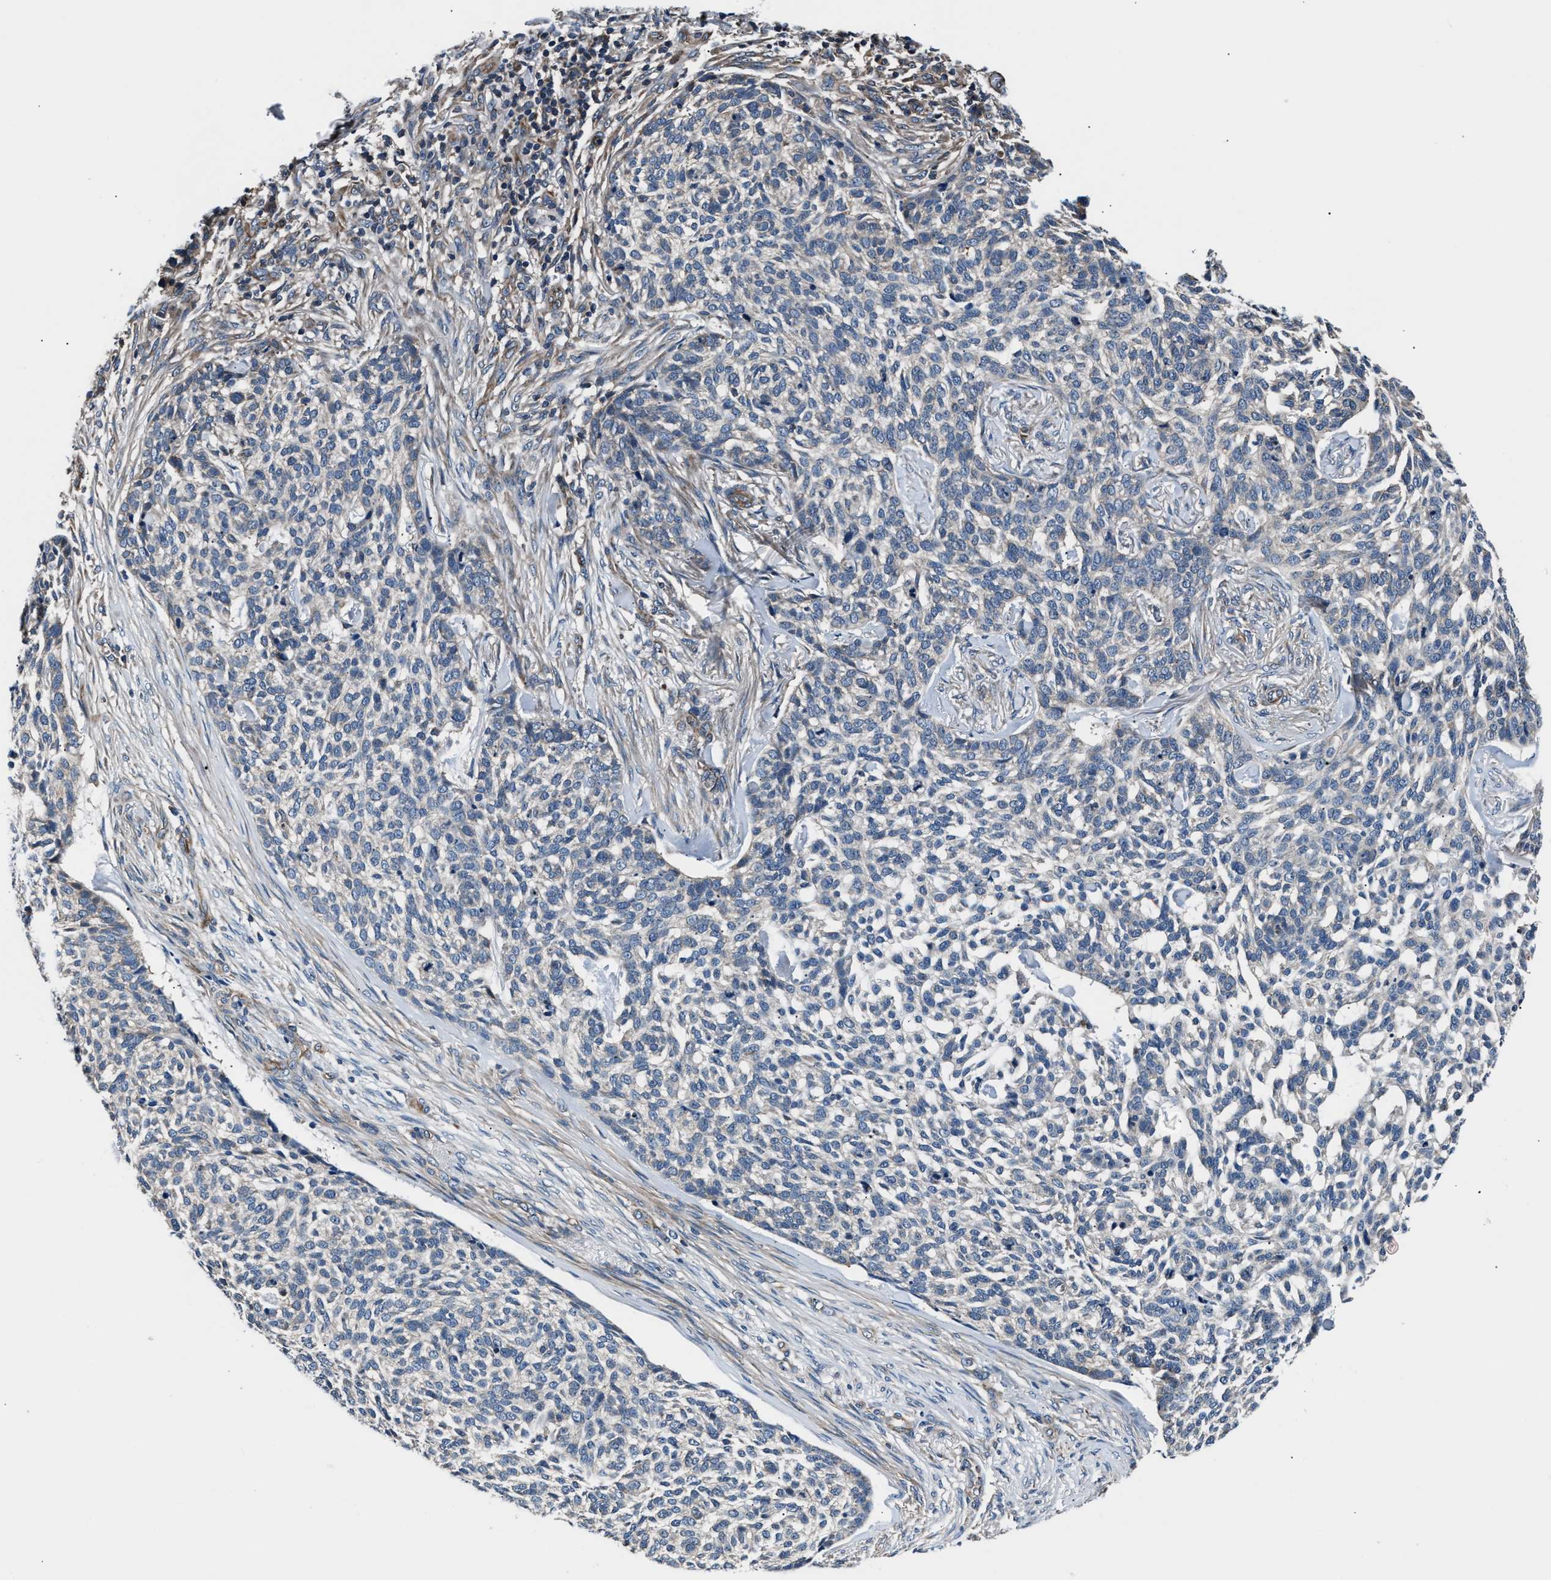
{"staining": {"intensity": "negative", "quantity": "none", "location": "none"}, "tissue": "skin cancer", "cell_type": "Tumor cells", "image_type": "cancer", "snomed": [{"axis": "morphology", "description": "Basal cell carcinoma"}, {"axis": "topography", "description": "Skin"}], "caption": "This image is of skin cancer (basal cell carcinoma) stained with immunohistochemistry (IHC) to label a protein in brown with the nuclei are counter-stained blue. There is no staining in tumor cells.", "gene": "GGCT", "patient": {"sex": "female", "age": 64}}